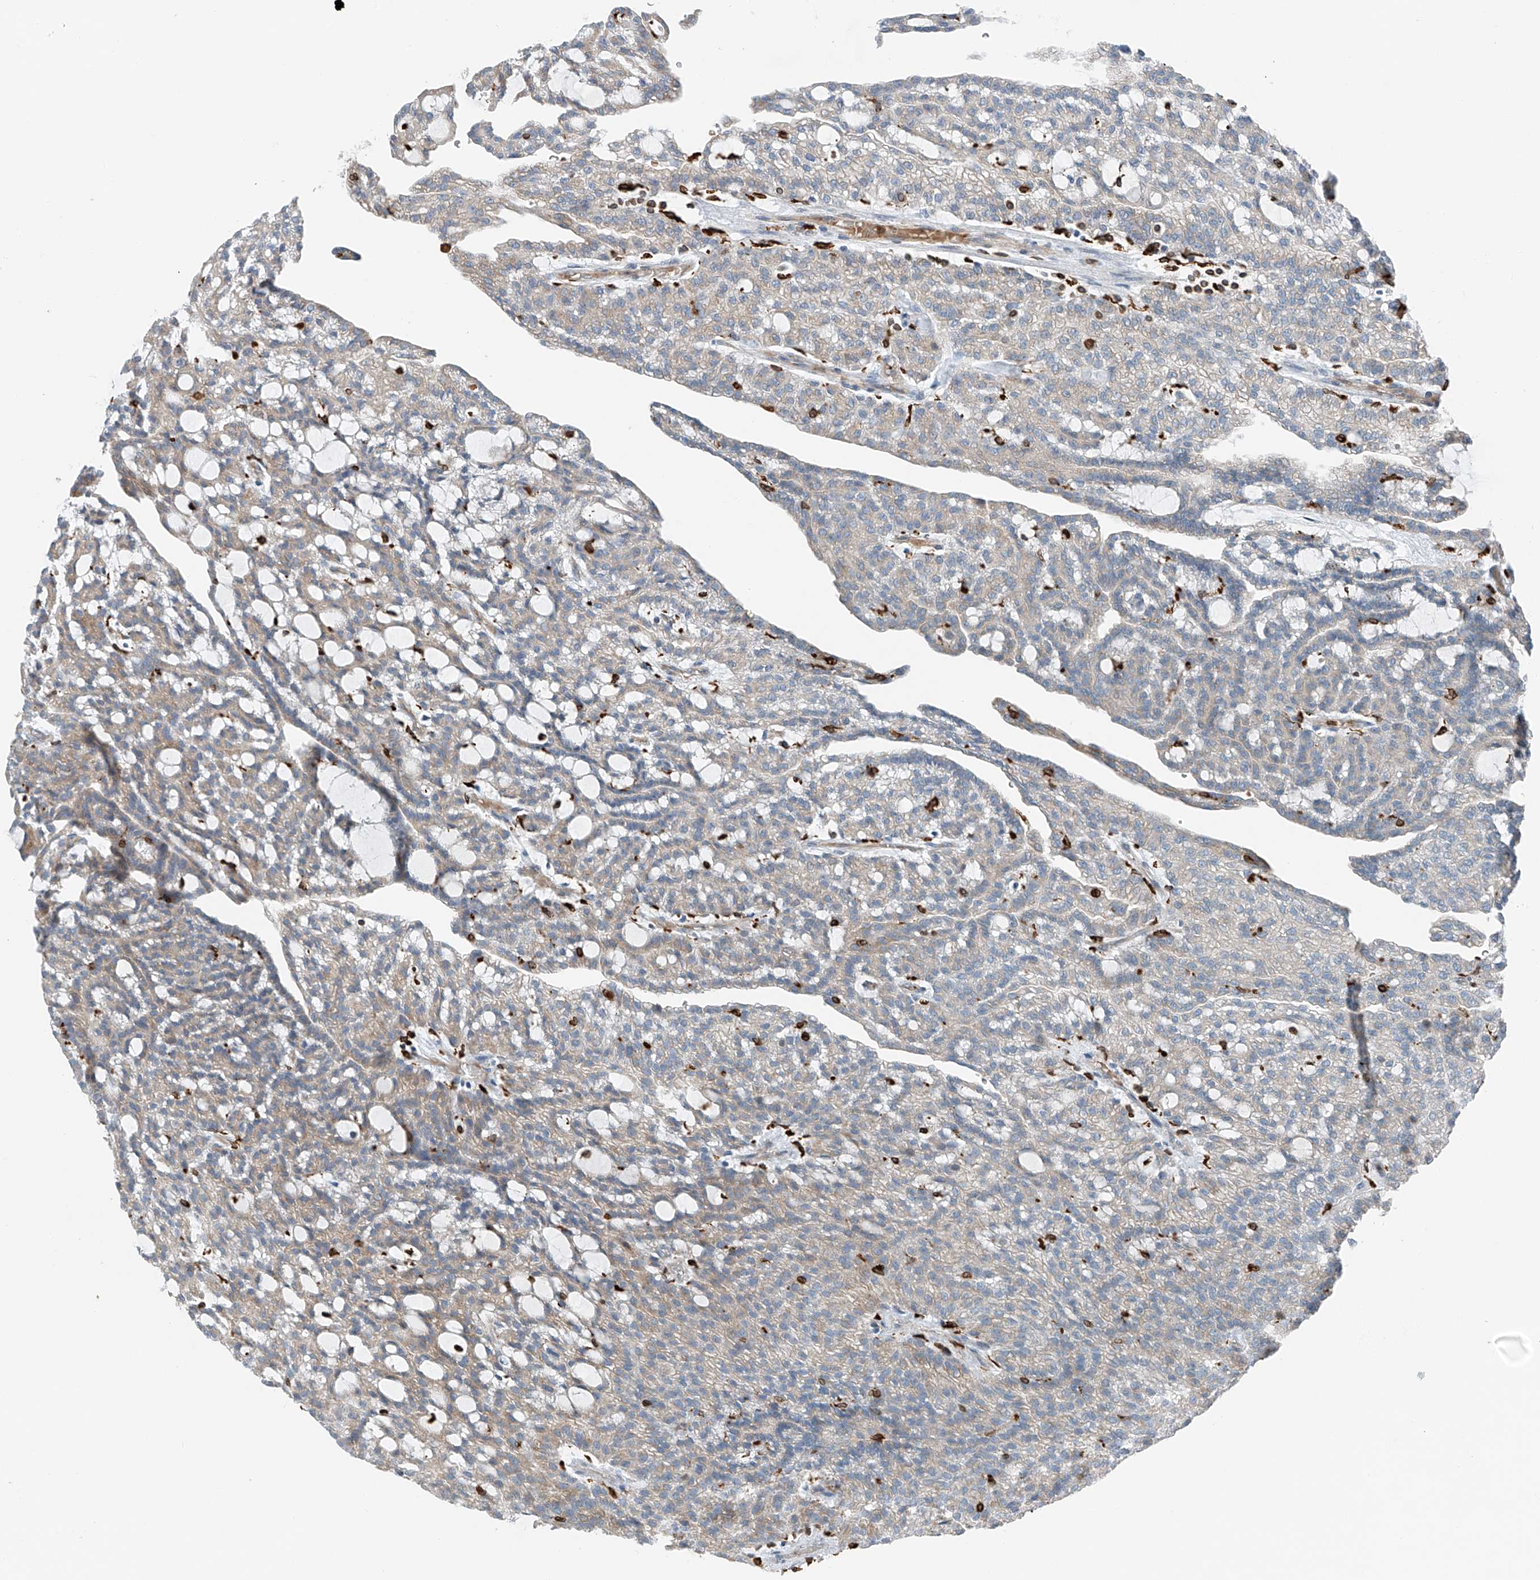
{"staining": {"intensity": "weak", "quantity": "25%-75%", "location": "cytoplasmic/membranous"}, "tissue": "renal cancer", "cell_type": "Tumor cells", "image_type": "cancer", "snomed": [{"axis": "morphology", "description": "Adenocarcinoma, NOS"}, {"axis": "topography", "description": "Kidney"}], "caption": "Immunohistochemical staining of adenocarcinoma (renal) demonstrates low levels of weak cytoplasmic/membranous protein positivity in approximately 25%-75% of tumor cells. (IHC, brightfield microscopy, high magnification).", "gene": "TBXAS1", "patient": {"sex": "male", "age": 63}}